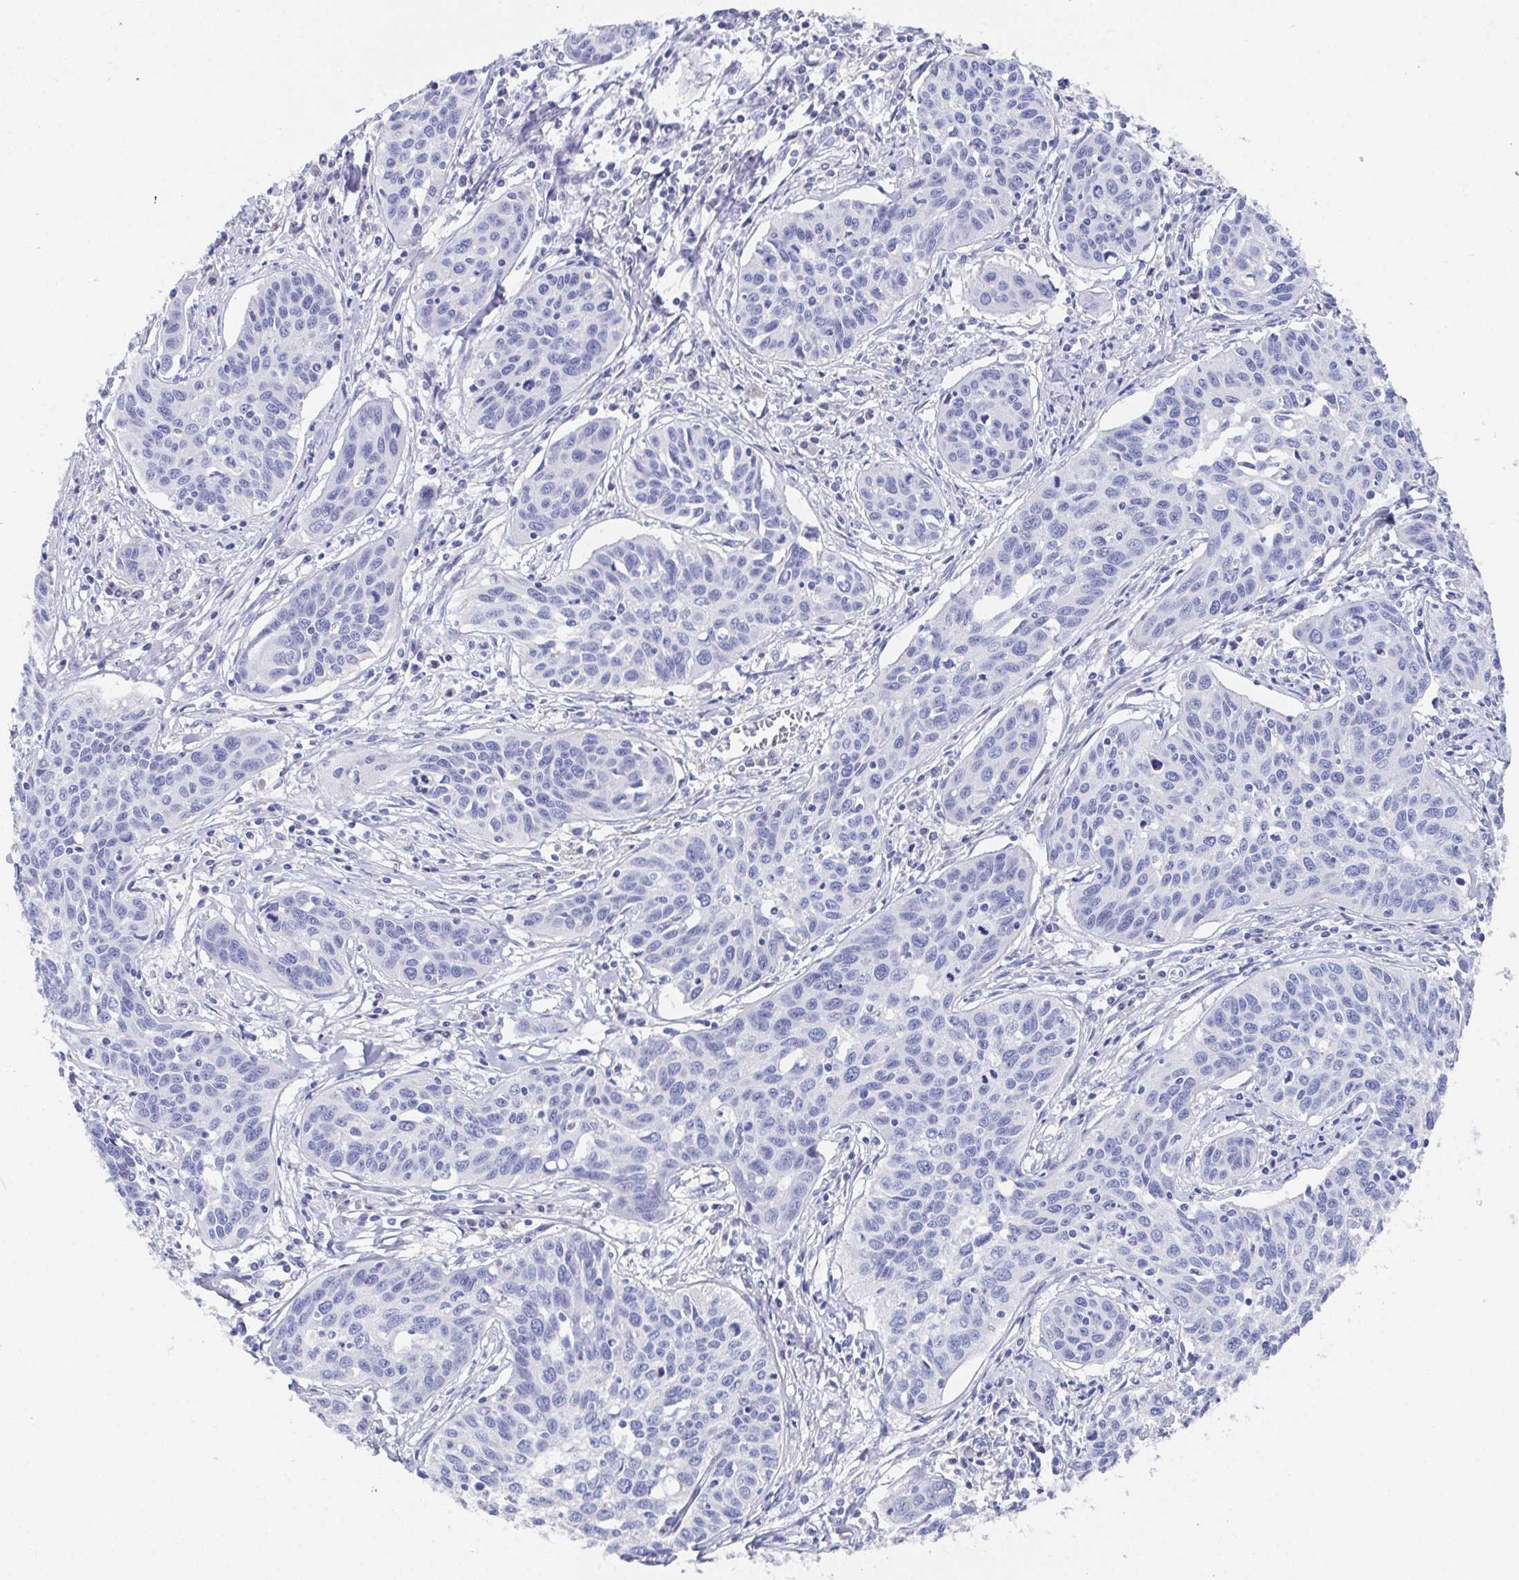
{"staining": {"intensity": "negative", "quantity": "none", "location": "none"}, "tissue": "cervical cancer", "cell_type": "Tumor cells", "image_type": "cancer", "snomed": [{"axis": "morphology", "description": "Squamous cell carcinoma, NOS"}, {"axis": "topography", "description": "Cervix"}], "caption": "A high-resolution micrograph shows immunohistochemistry (IHC) staining of cervical squamous cell carcinoma, which demonstrates no significant positivity in tumor cells.", "gene": "SSC4D", "patient": {"sex": "female", "age": 31}}